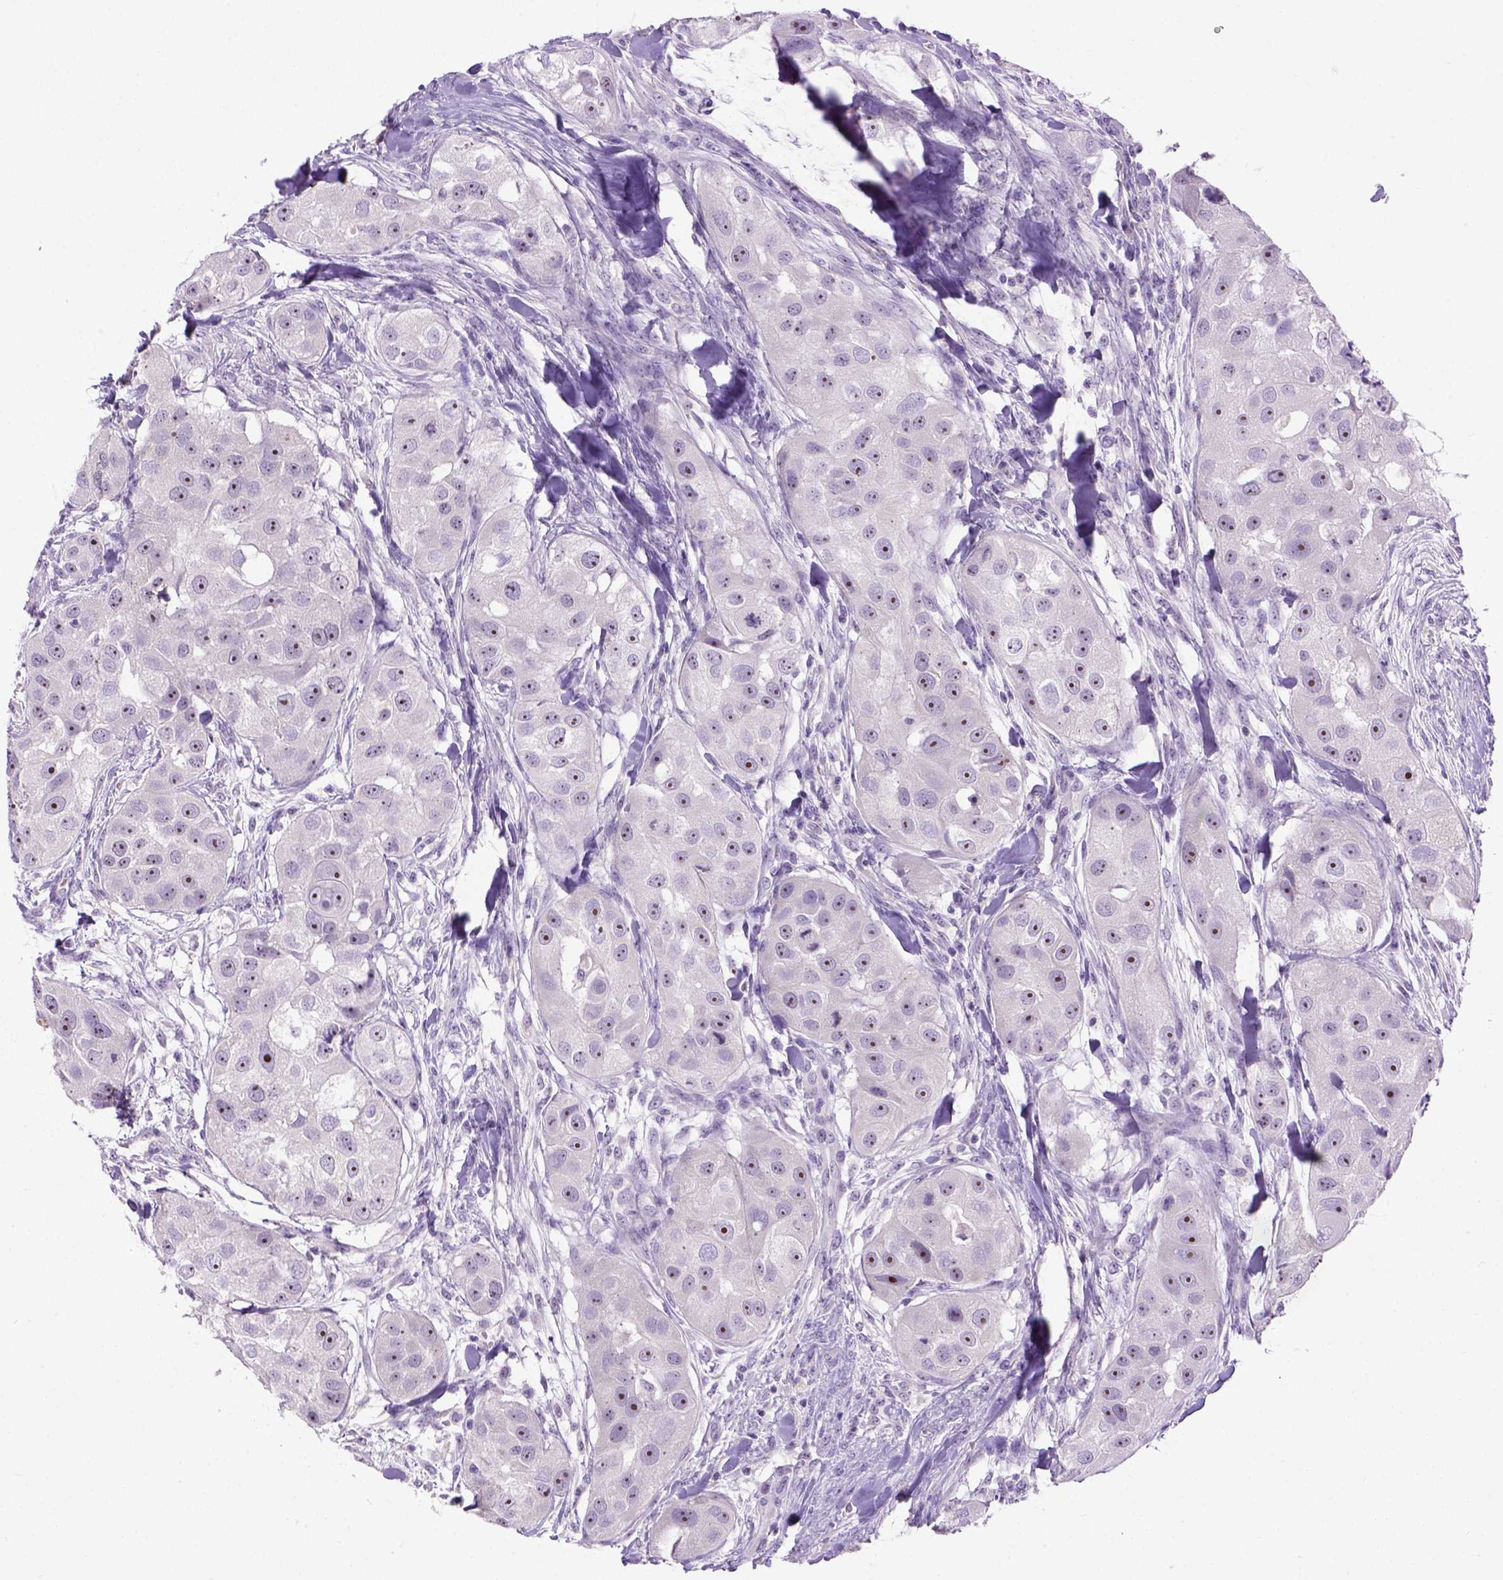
{"staining": {"intensity": "strong", "quantity": ">75%", "location": "nuclear"}, "tissue": "head and neck cancer", "cell_type": "Tumor cells", "image_type": "cancer", "snomed": [{"axis": "morphology", "description": "Squamous cell carcinoma, NOS"}, {"axis": "topography", "description": "Head-Neck"}], "caption": "A high-resolution histopathology image shows IHC staining of head and neck cancer (squamous cell carcinoma), which displays strong nuclear expression in about >75% of tumor cells.", "gene": "UTP4", "patient": {"sex": "male", "age": 51}}